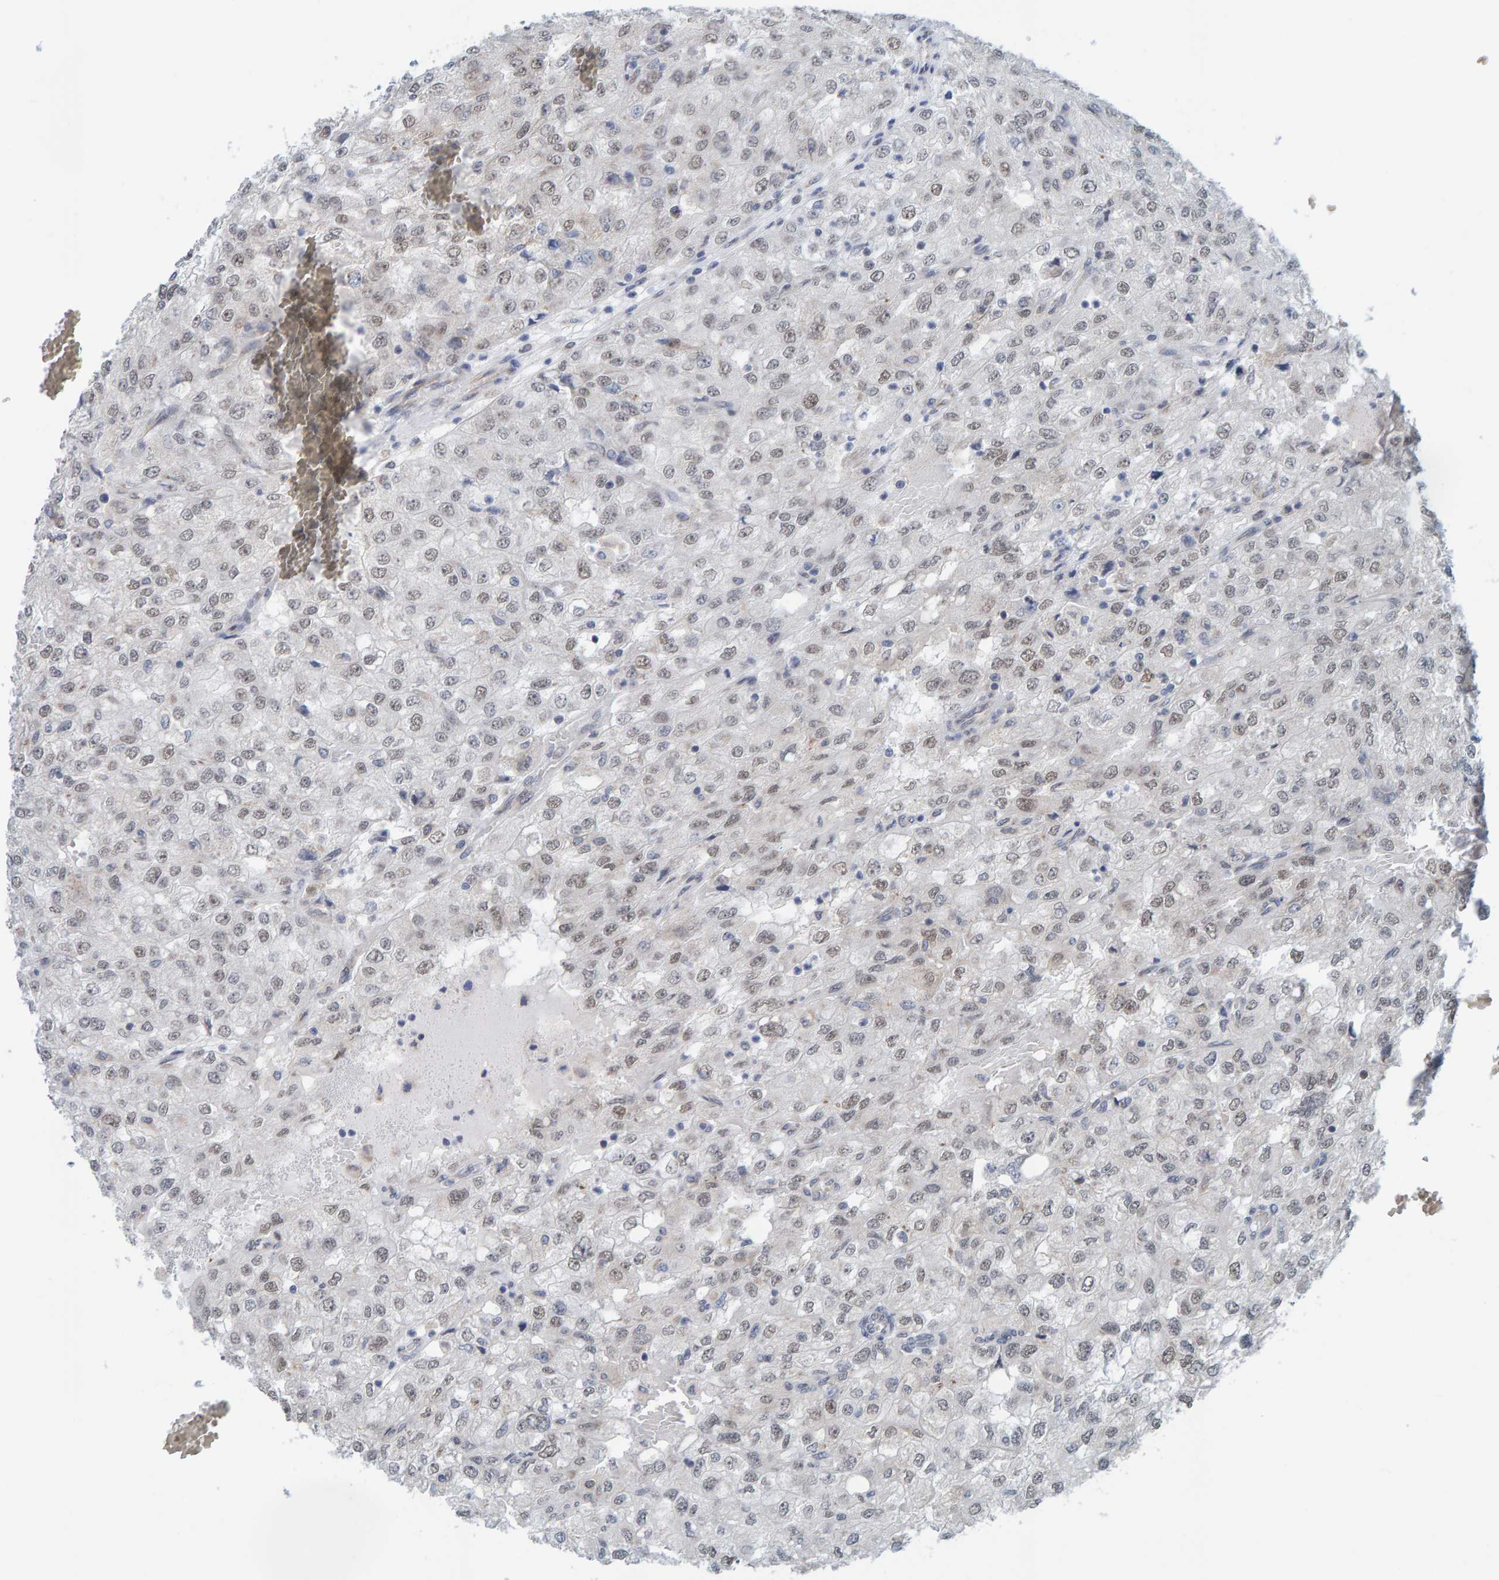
{"staining": {"intensity": "weak", "quantity": "<25%", "location": "nuclear"}, "tissue": "renal cancer", "cell_type": "Tumor cells", "image_type": "cancer", "snomed": [{"axis": "morphology", "description": "Adenocarcinoma, NOS"}, {"axis": "topography", "description": "Kidney"}], "caption": "DAB (3,3'-diaminobenzidine) immunohistochemical staining of renal cancer demonstrates no significant positivity in tumor cells. (IHC, brightfield microscopy, high magnification).", "gene": "SCRN2", "patient": {"sex": "female", "age": 54}}